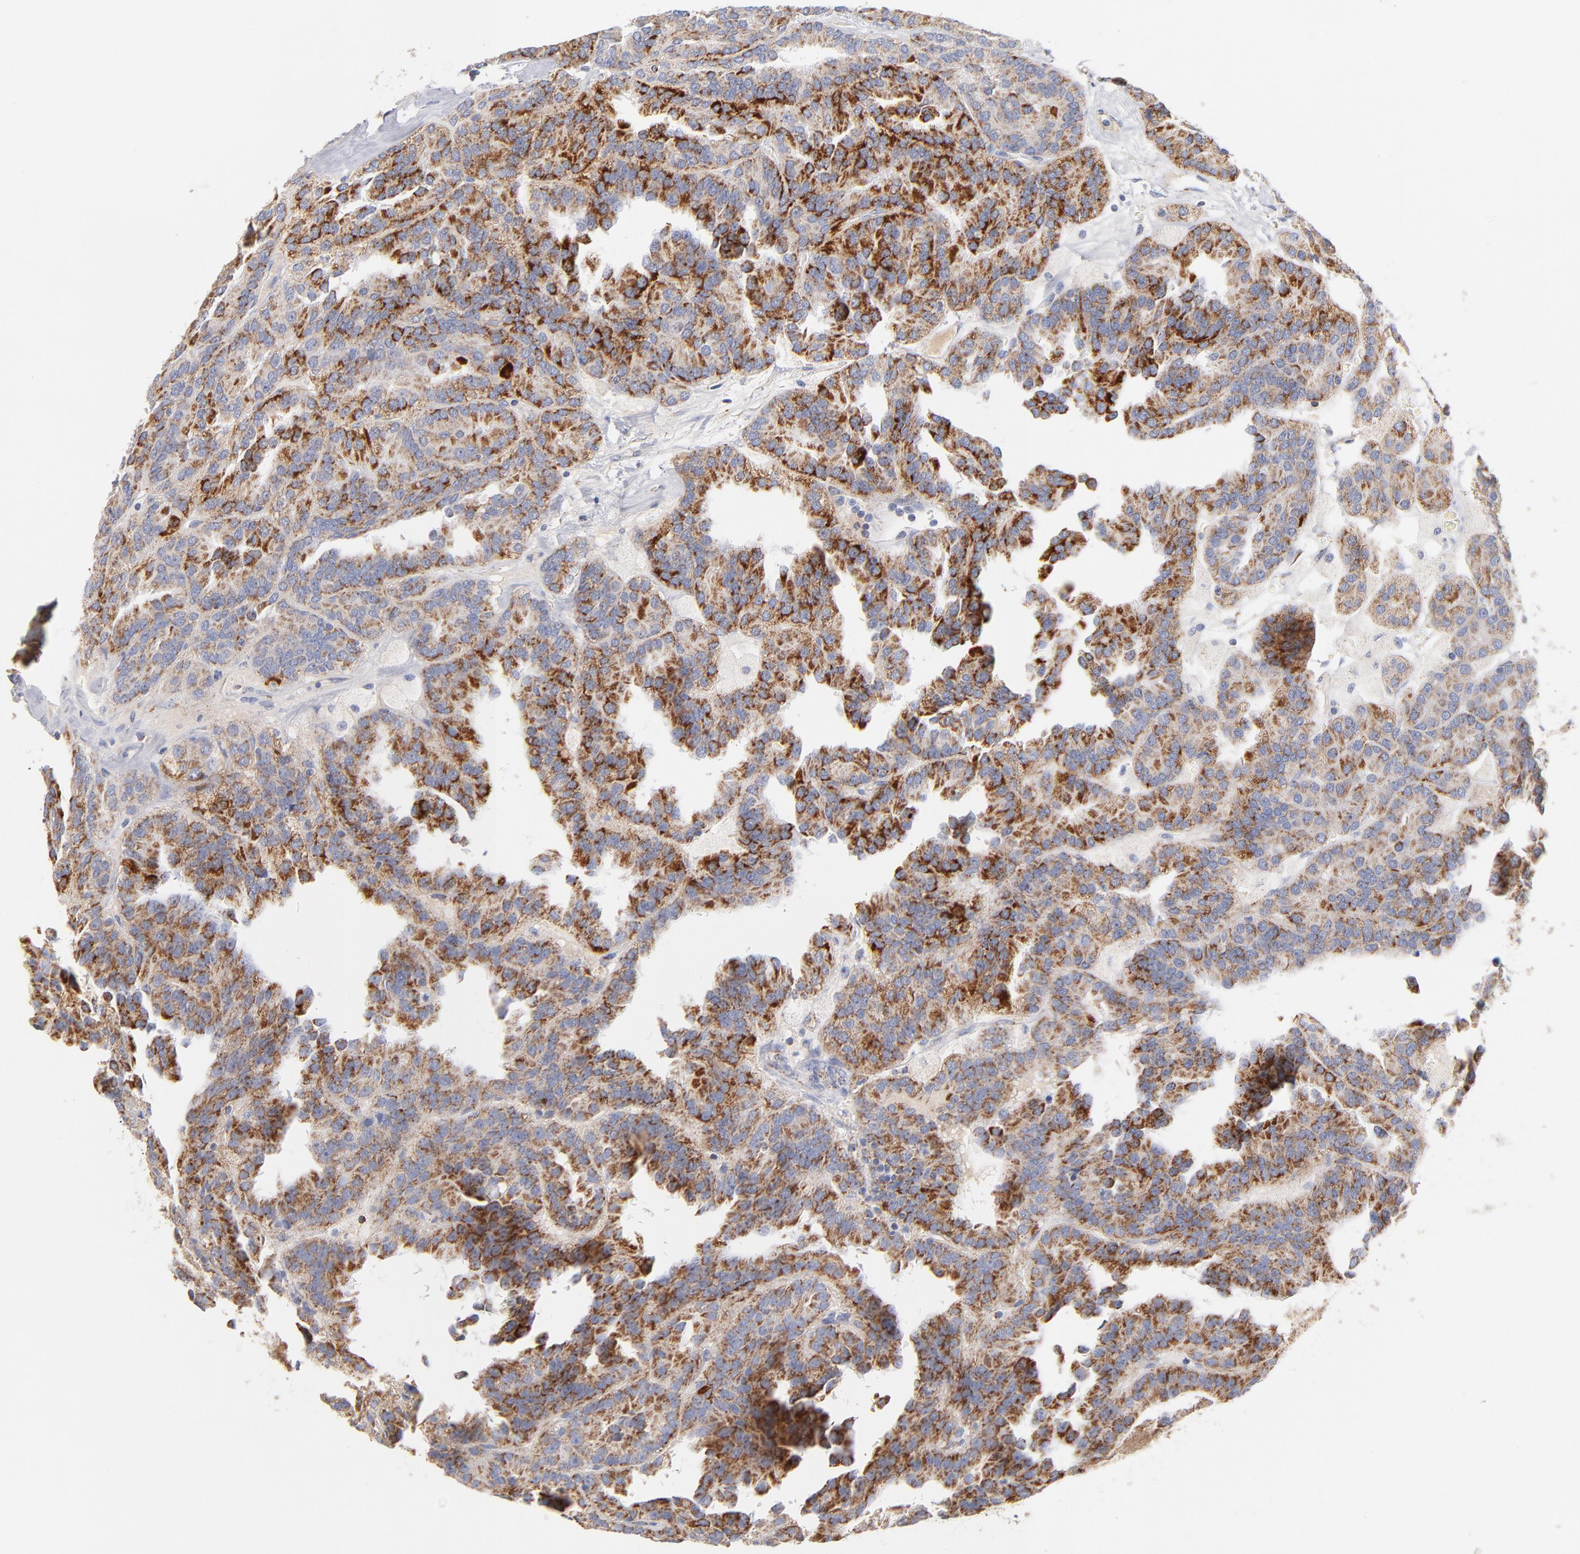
{"staining": {"intensity": "moderate", "quantity": ">75%", "location": "cytoplasmic/membranous"}, "tissue": "renal cancer", "cell_type": "Tumor cells", "image_type": "cancer", "snomed": [{"axis": "morphology", "description": "Adenocarcinoma, NOS"}, {"axis": "topography", "description": "Kidney"}], "caption": "High-power microscopy captured an IHC photomicrograph of renal cancer (adenocarcinoma), revealing moderate cytoplasmic/membranous staining in approximately >75% of tumor cells.", "gene": "DLAT", "patient": {"sex": "male", "age": 46}}